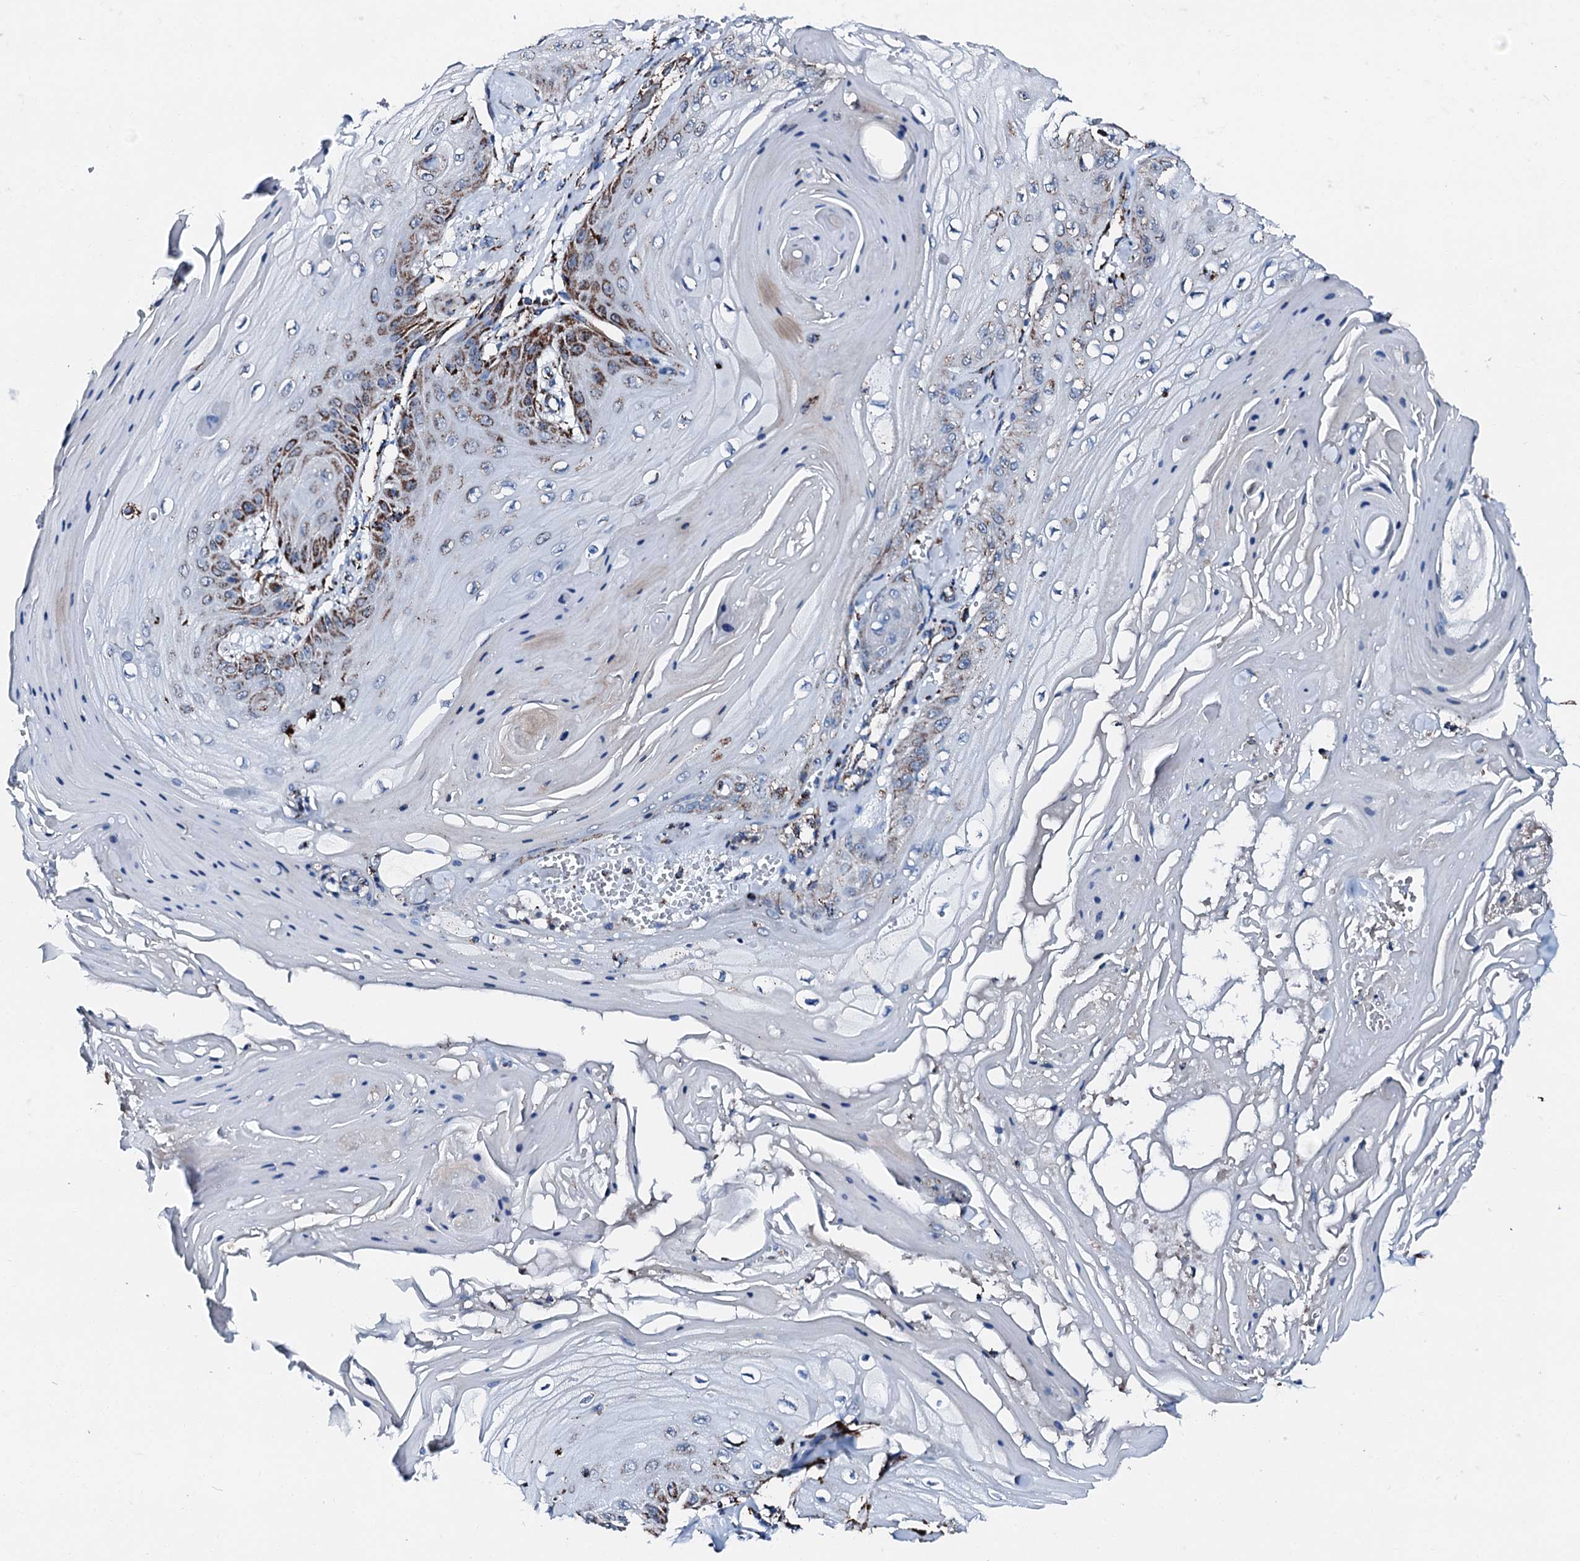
{"staining": {"intensity": "strong", "quantity": "25%-75%", "location": "cytoplasmic/membranous"}, "tissue": "skin cancer", "cell_type": "Tumor cells", "image_type": "cancer", "snomed": [{"axis": "morphology", "description": "Squamous cell carcinoma, NOS"}, {"axis": "topography", "description": "Skin"}], "caption": "IHC photomicrograph of neoplastic tissue: human squamous cell carcinoma (skin) stained using immunohistochemistry (IHC) demonstrates high levels of strong protein expression localized specifically in the cytoplasmic/membranous of tumor cells, appearing as a cytoplasmic/membranous brown color.", "gene": "HADH", "patient": {"sex": "male", "age": 74}}